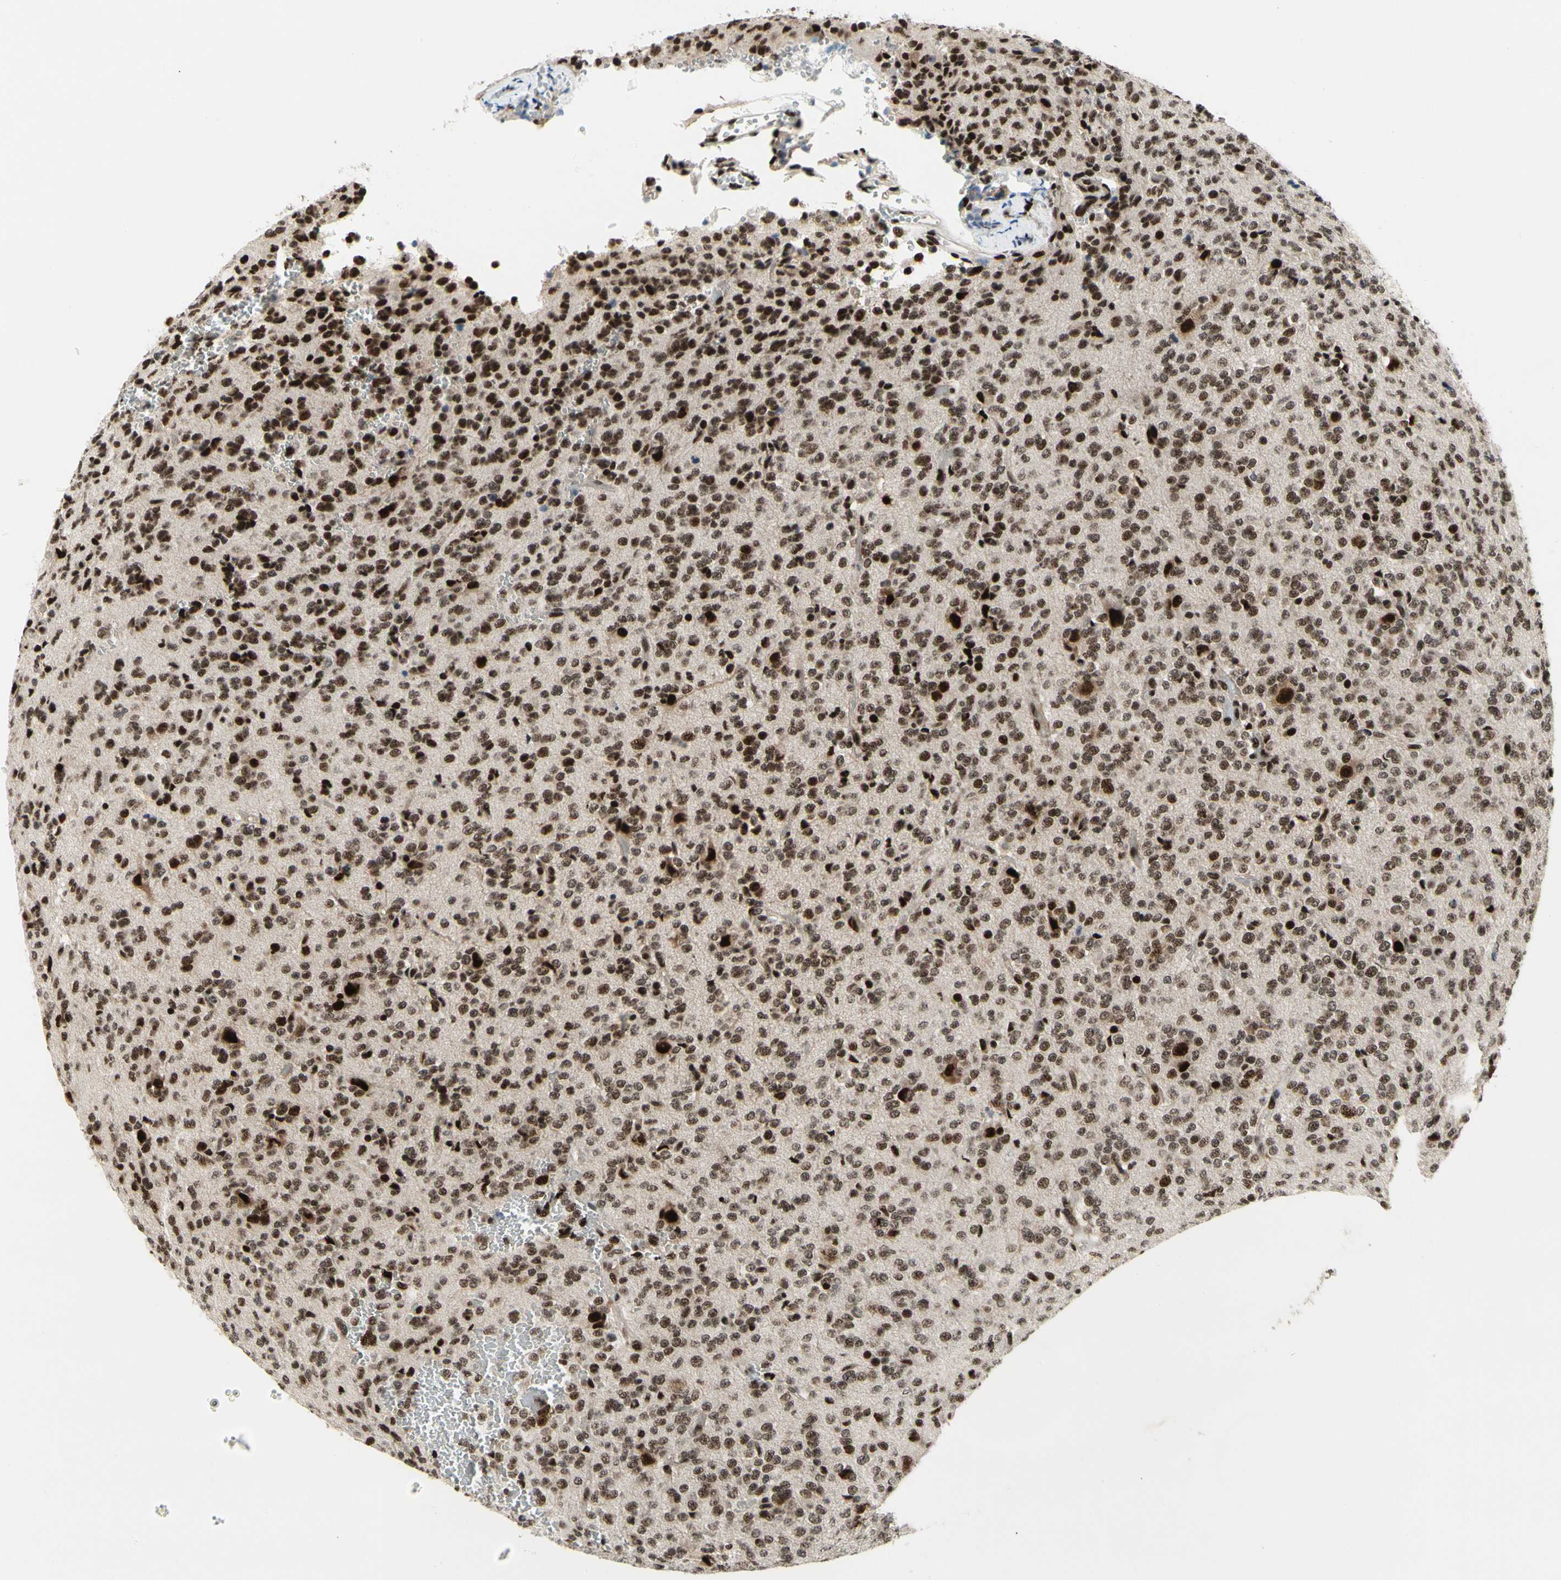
{"staining": {"intensity": "strong", "quantity": ">75%", "location": "nuclear"}, "tissue": "glioma", "cell_type": "Tumor cells", "image_type": "cancer", "snomed": [{"axis": "morphology", "description": "Glioma, malignant, Low grade"}, {"axis": "topography", "description": "Brain"}], "caption": "Strong nuclear staining for a protein is present in about >75% of tumor cells of malignant glioma (low-grade) using IHC.", "gene": "SRSF11", "patient": {"sex": "male", "age": 38}}